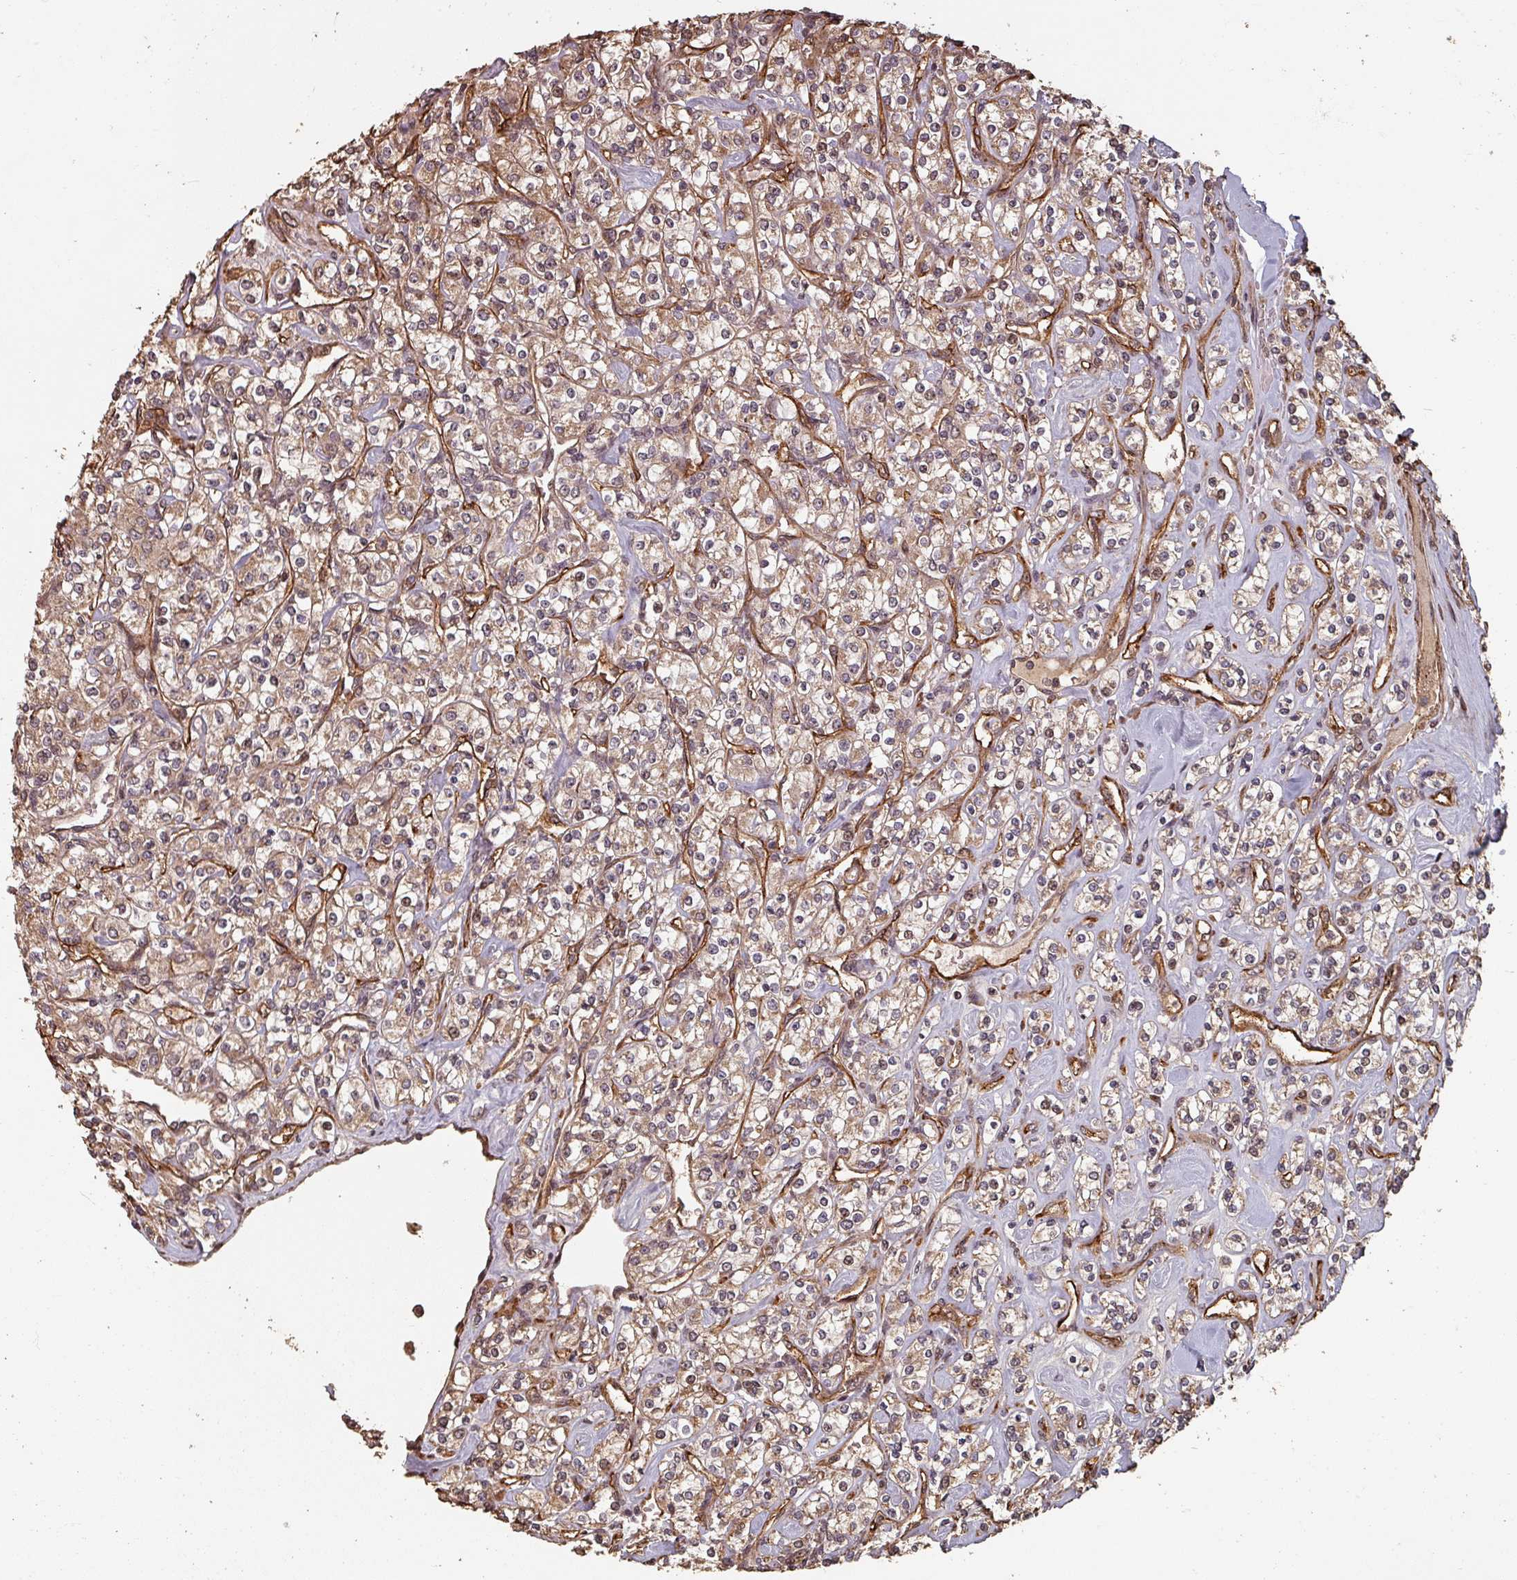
{"staining": {"intensity": "moderate", "quantity": ">75%", "location": "cytoplasmic/membranous"}, "tissue": "renal cancer", "cell_type": "Tumor cells", "image_type": "cancer", "snomed": [{"axis": "morphology", "description": "Adenocarcinoma, NOS"}, {"axis": "topography", "description": "Kidney"}], "caption": "Immunohistochemistry (IHC) photomicrograph of renal cancer stained for a protein (brown), which shows medium levels of moderate cytoplasmic/membranous staining in approximately >75% of tumor cells.", "gene": "EID1", "patient": {"sex": "male", "age": 77}}